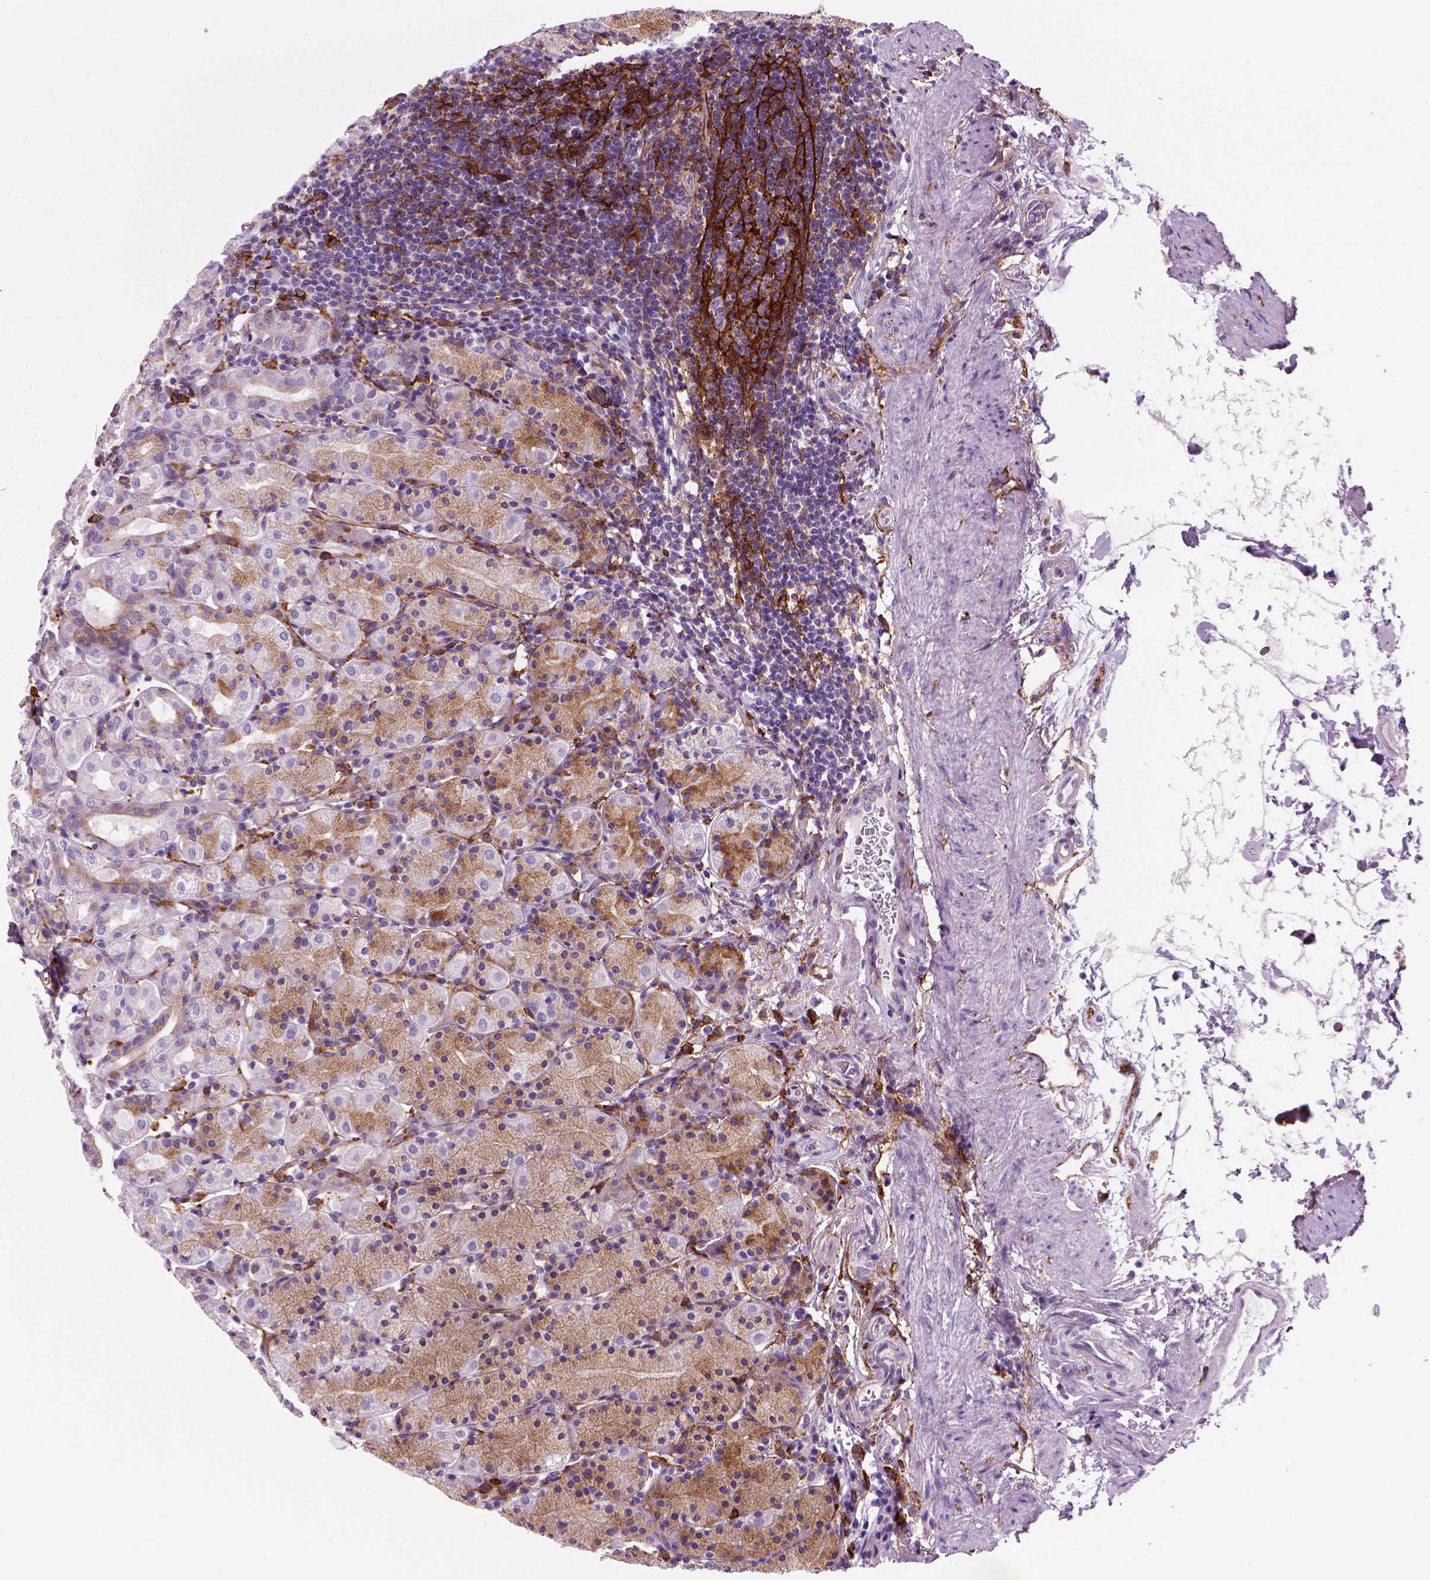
{"staining": {"intensity": "moderate", "quantity": "25%-75%", "location": "cytoplasmic/membranous"}, "tissue": "stomach", "cell_type": "Glandular cells", "image_type": "normal", "snomed": [{"axis": "morphology", "description": "Normal tissue, NOS"}, {"axis": "topography", "description": "Stomach, upper"}, {"axis": "topography", "description": "Stomach"}], "caption": "IHC histopathology image of unremarkable human stomach stained for a protein (brown), which displays medium levels of moderate cytoplasmic/membranous staining in approximately 25%-75% of glandular cells.", "gene": "MARCKS", "patient": {"sex": "male", "age": 62}}